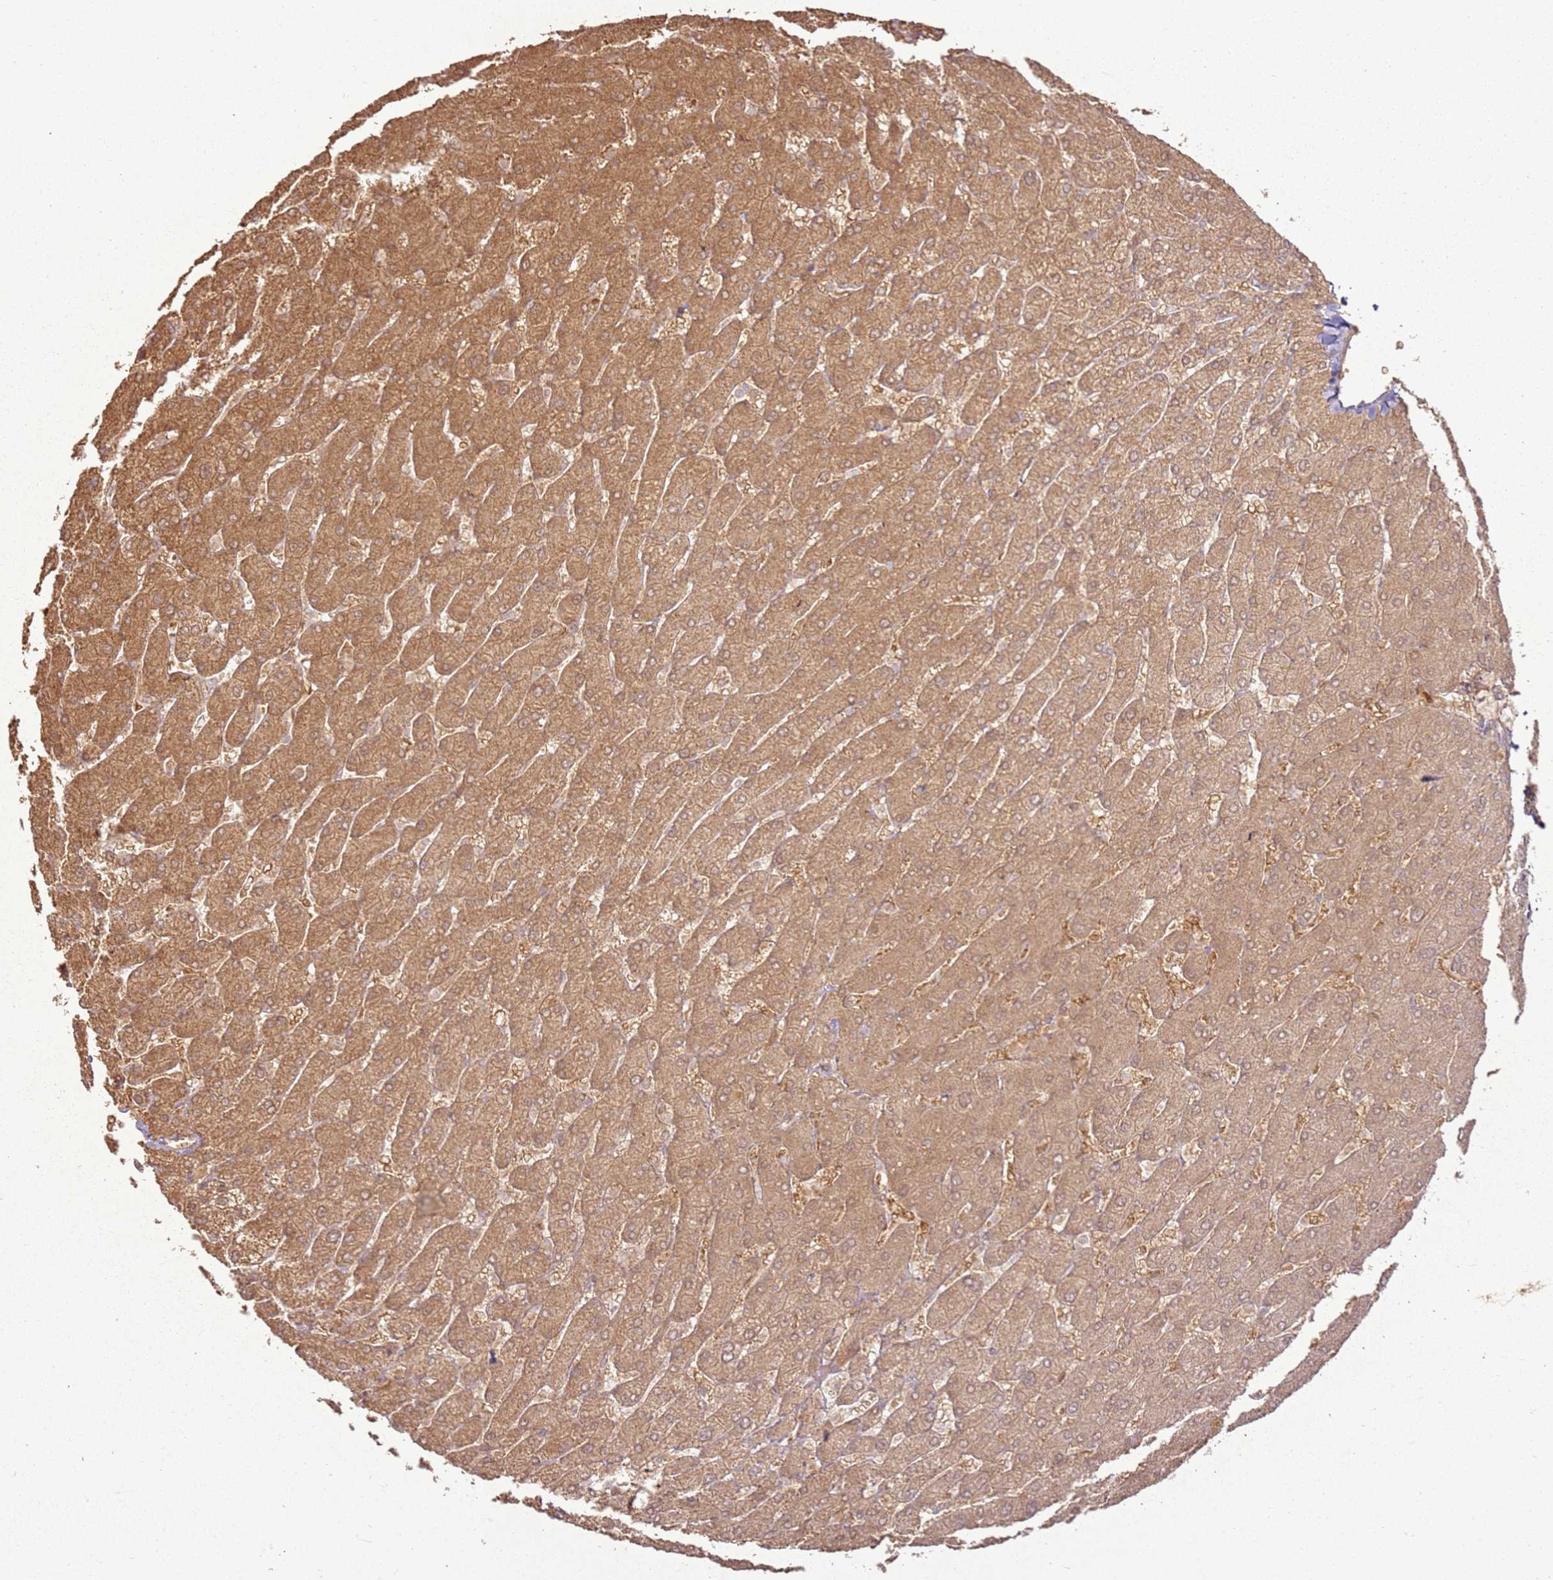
{"staining": {"intensity": "weak", "quantity": ">75%", "location": "cytoplasmic/membranous"}, "tissue": "liver", "cell_type": "Cholangiocytes", "image_type": "normal", "snomed": [{"axis": "morphology", "description": "Normal tissue, NOS"}, {"axis": "topography", "description": "Liver"}], "caption": "This micrograph exhibits IHC staining of normal liver, with low weak cytoplasmic/membranous positivity in about >75% of cholangiocytes.", "gene": "ZNF776", "patient": {"sex": "male", "age": 55}}